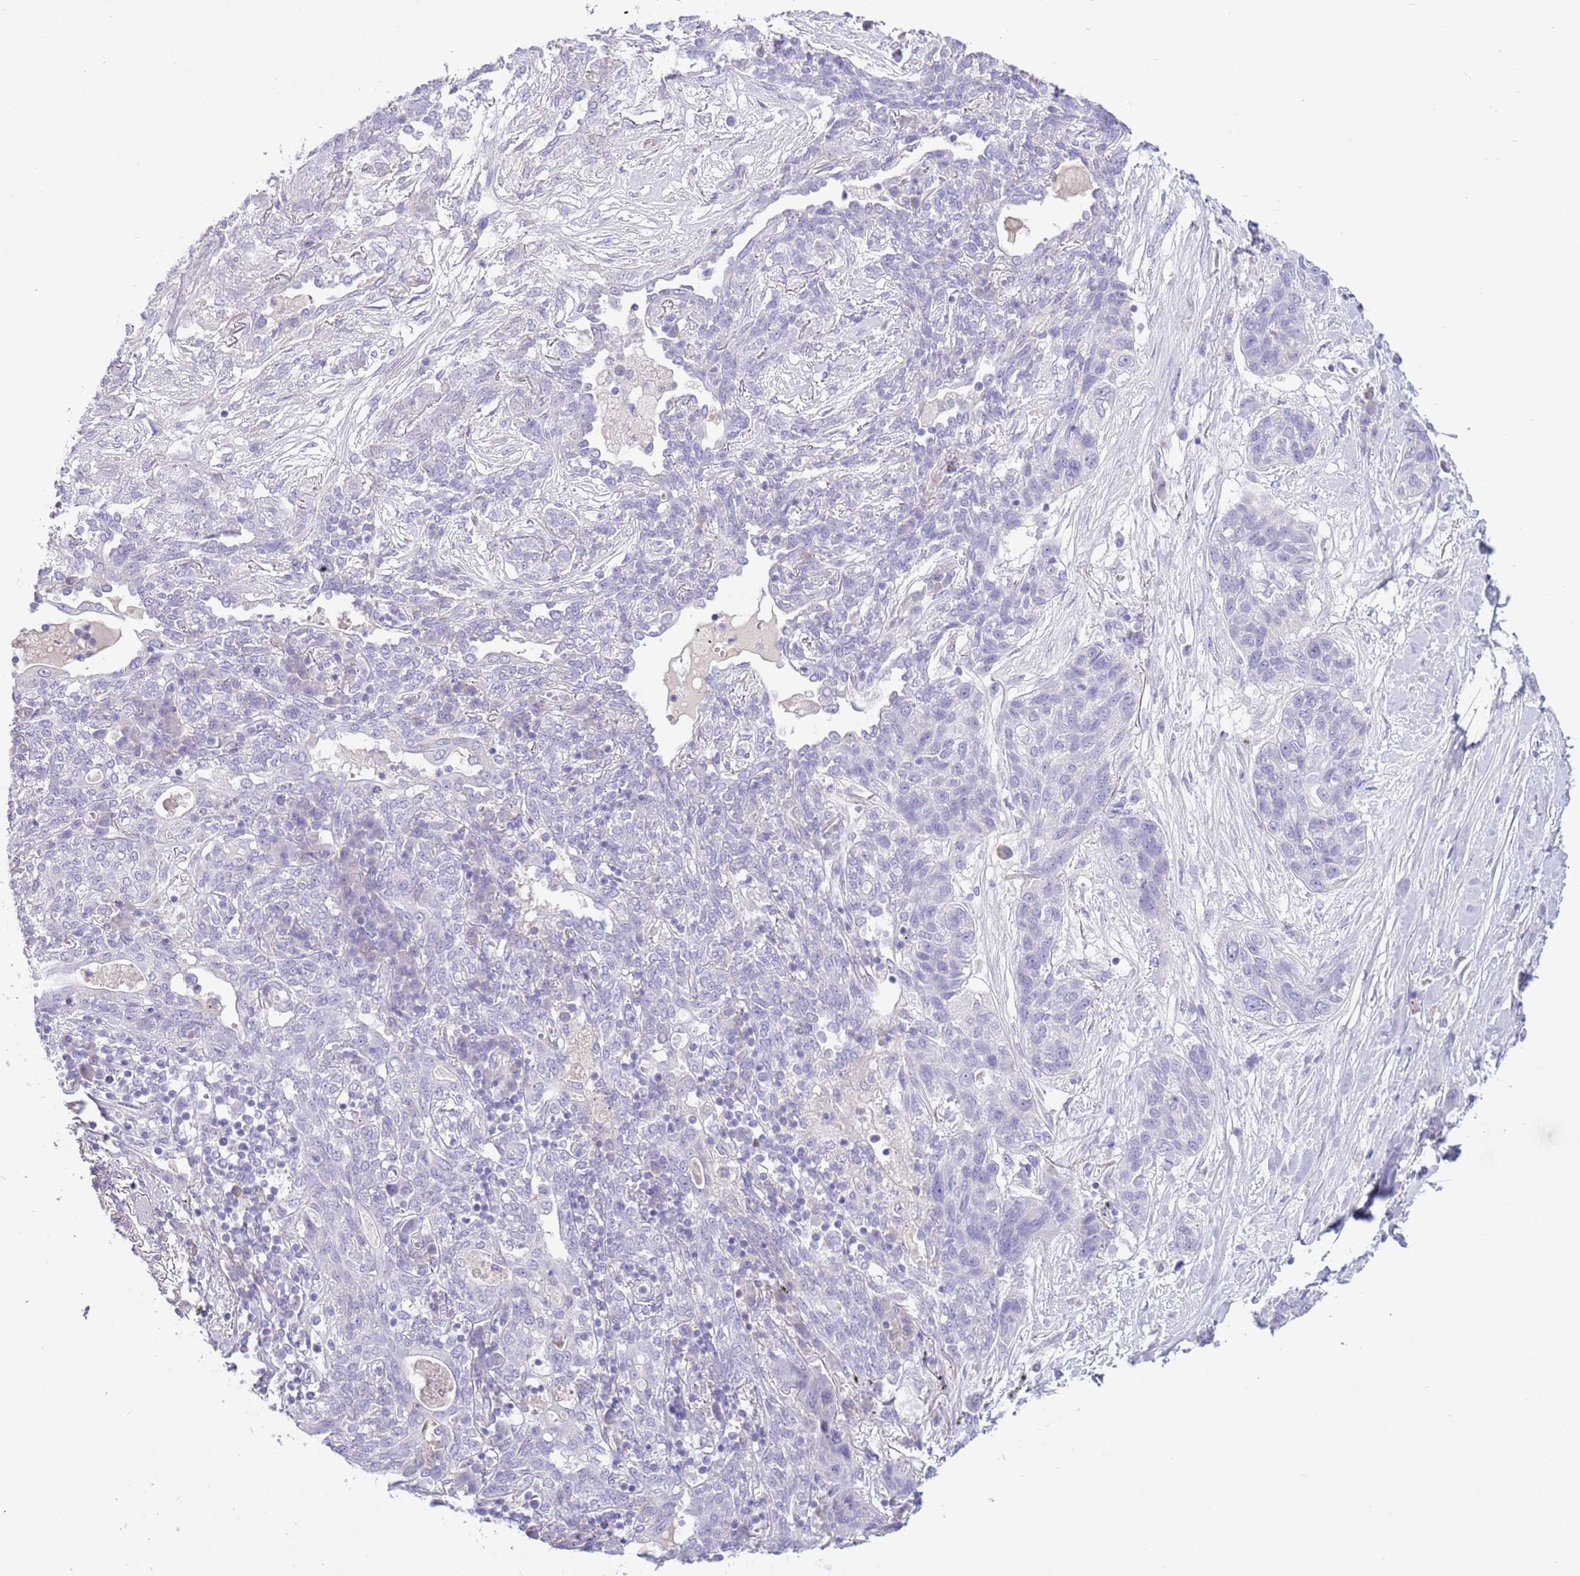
{"staining": {"intensity": "negative", "quantity": "none", "location": "none"}, "tissue": "lung cancer", "cell_type": "Tumor cells", "image_type": "cancer", "snomed": [{"axis": "morphology", "description": "Squamous cell carcinoma, NOS"}, {"axis": "topography", "description": "Lung"}], "caption": "Human squamous cell carcinoma (lung) stained for a protein using immunohistochemistry exhibits no staining in tumor cells.", "gene": "TOX2", "patient": {"sex": "female", "age": 70}}